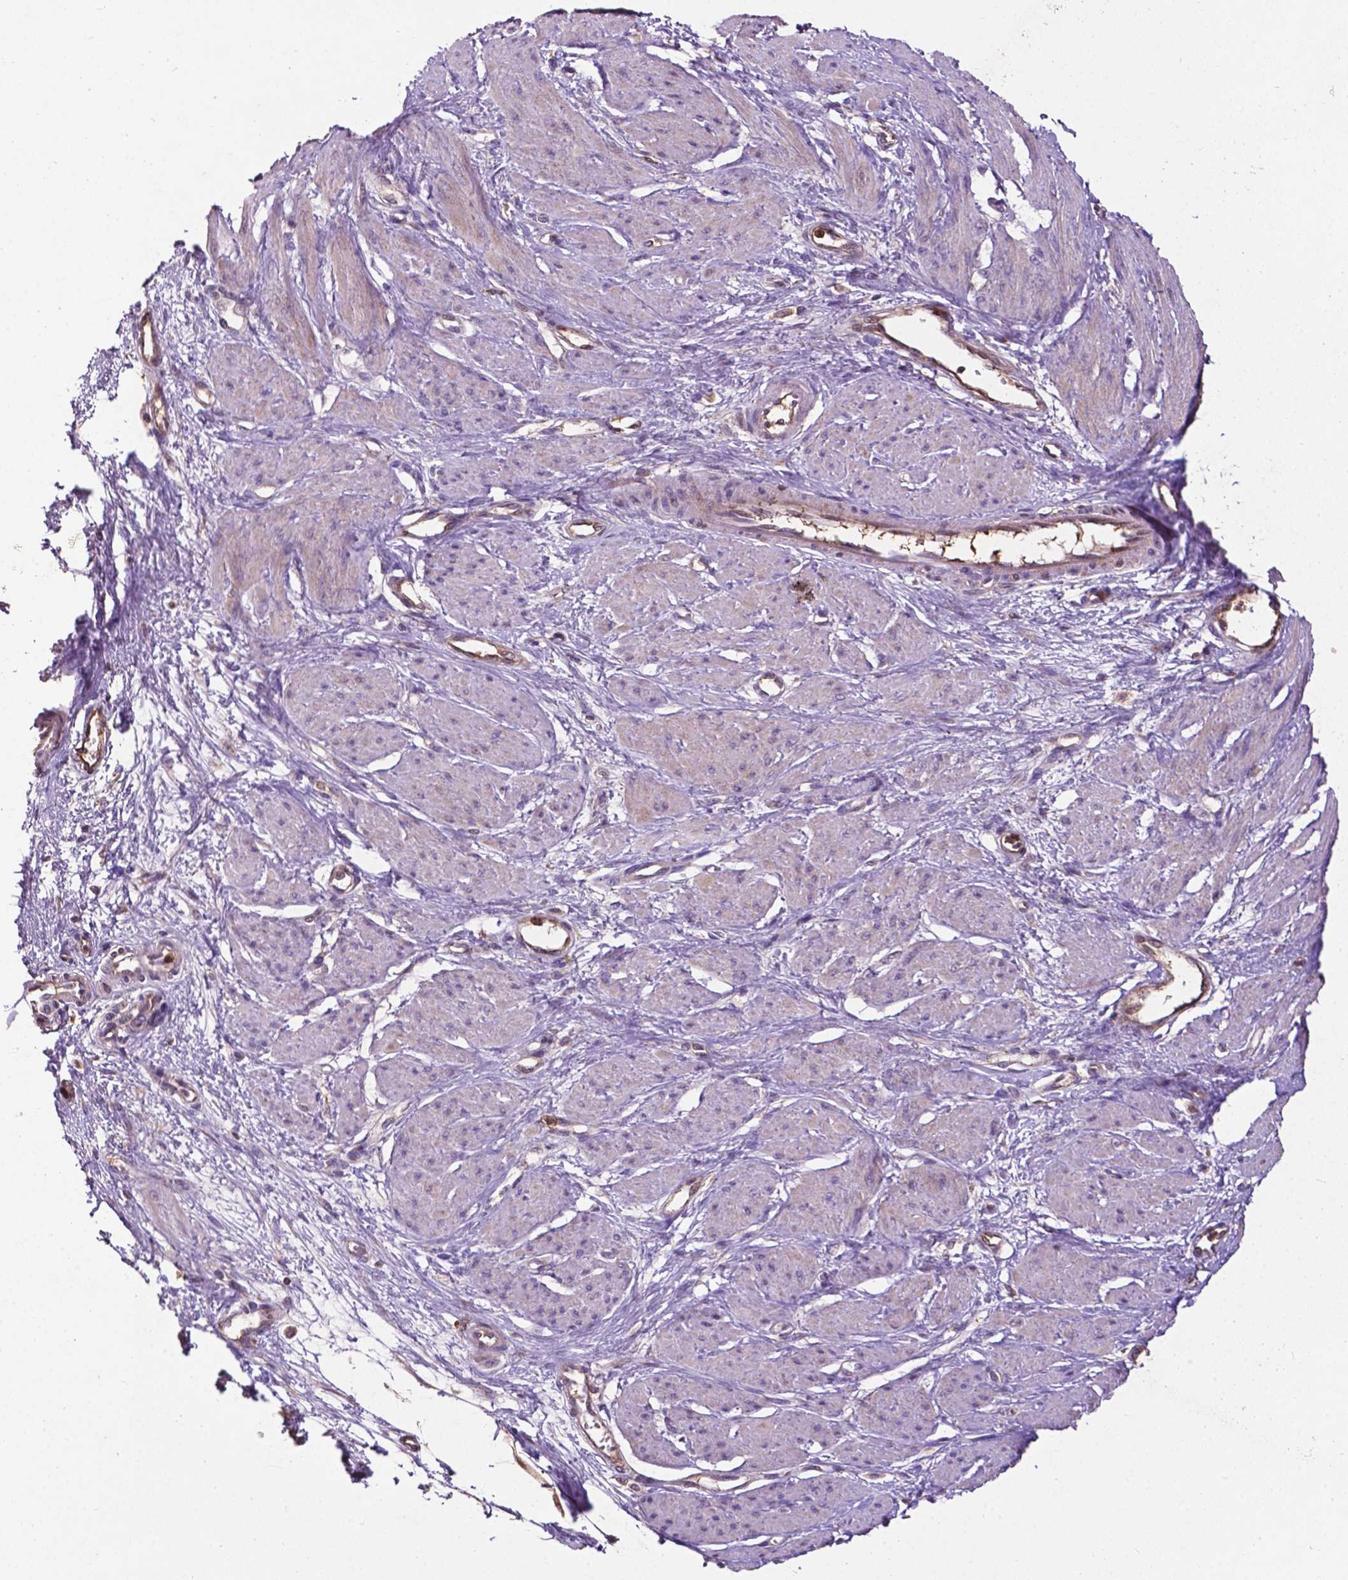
{"staining": {"intensity": "weak", "quantity": "<25%", "location": "cytoplasmic/membranous"}, "tissue": "smooth muscle", "cell_type": "Smooth muscle cells", "image_type": "normal", "snomed": [{"axis": "morphology", "description": "Normal tissue, NOS"}, {"axis": "topography", "description": "Smooth muscle"}, {"axis": "topography", "description": "Uterus"}], "caption": "IHC micrograph of unremarkable human smooth muscle stained for a protein (brown), which demonstrates no staining in smooth muscle cells. Brightfield microscopy of immunohistochemistry stained with DAB (3,3'-diaminobenzidine) (brown) and hematoxylin (blue), captured at high magnification.", "gene": "SMAD3", "patient": {"sex": "female", "age": 39}}